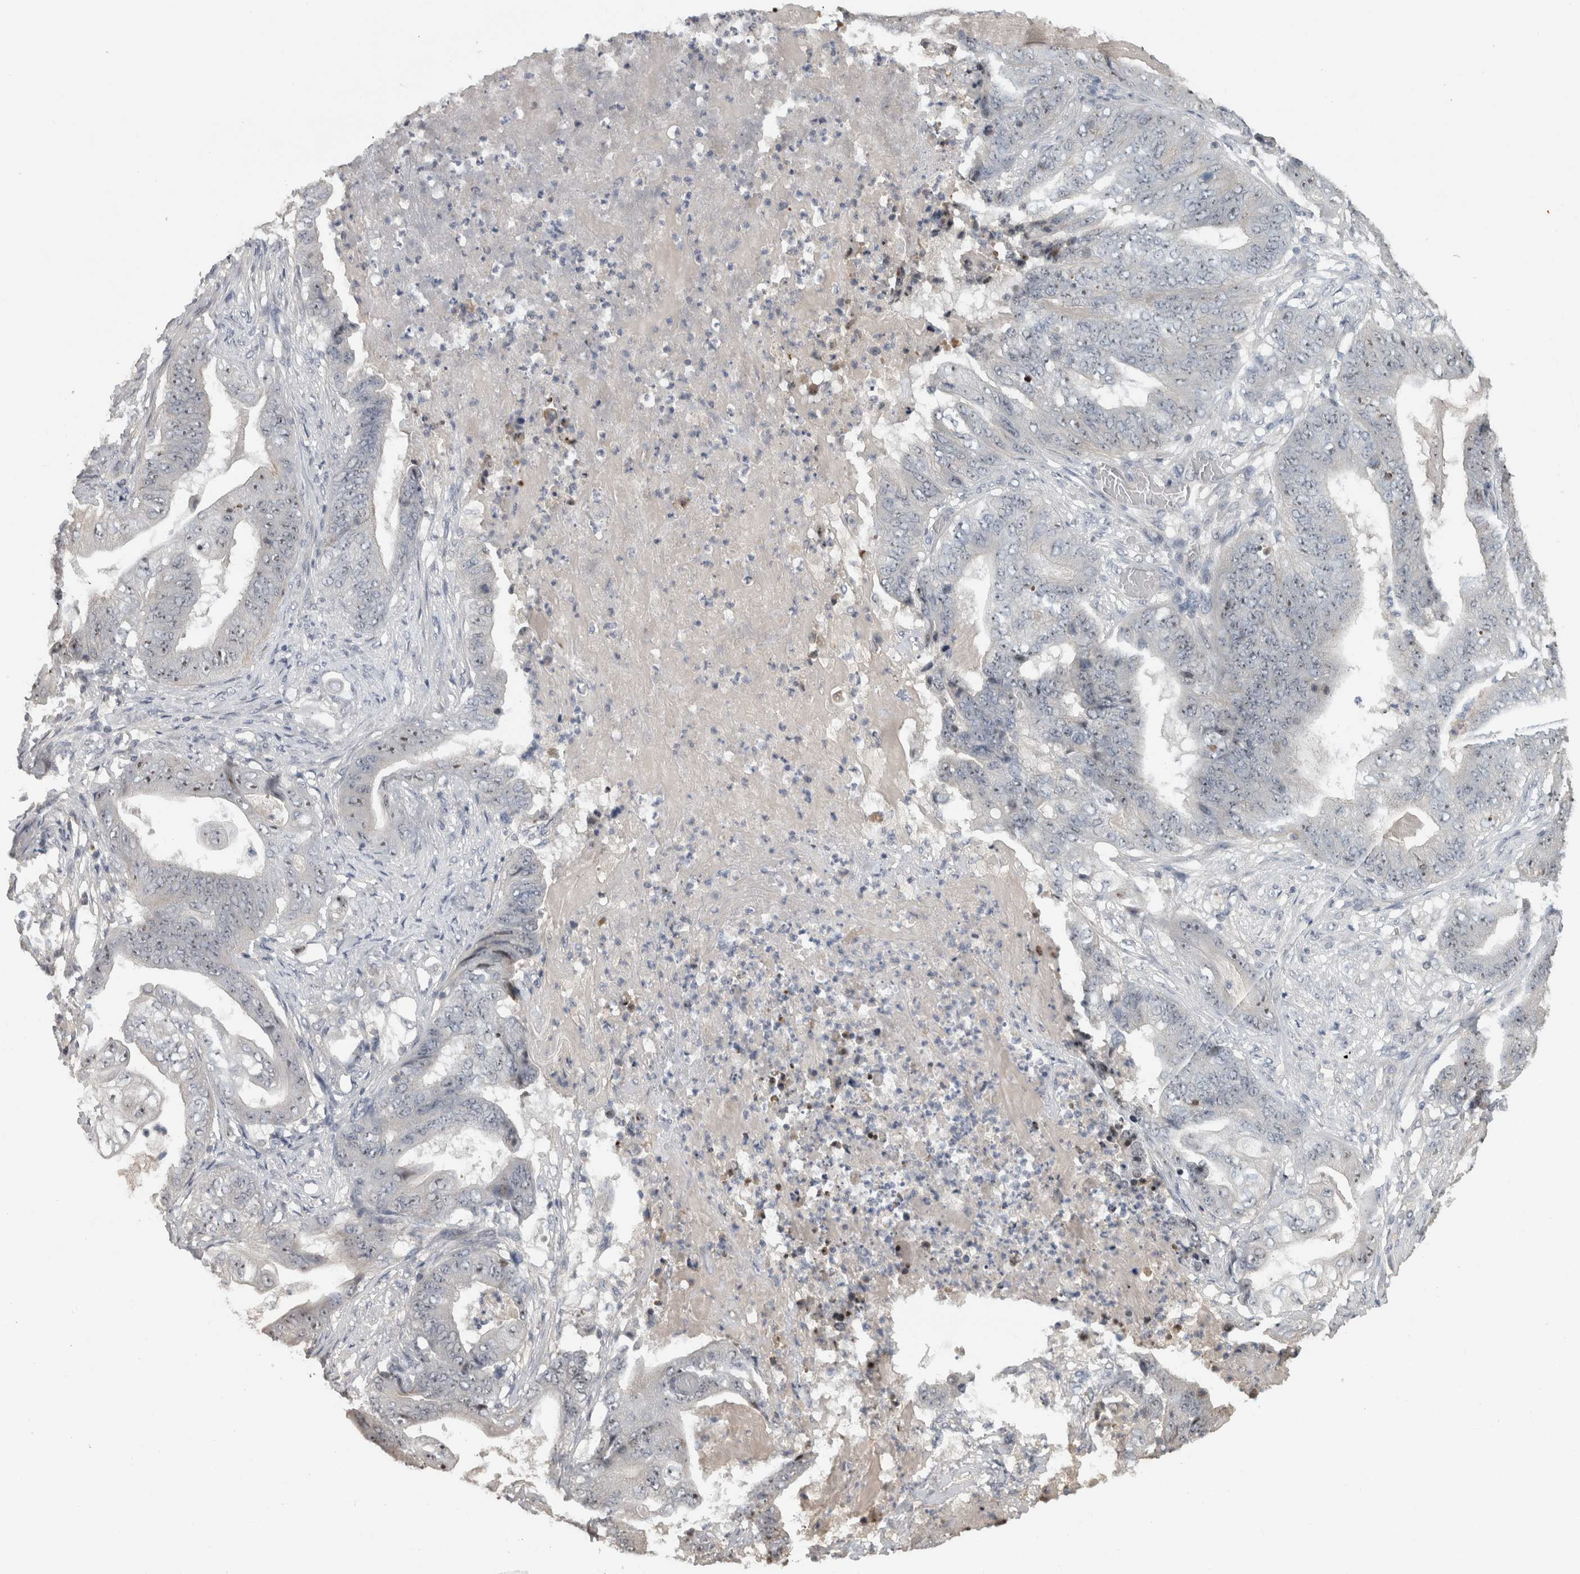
{"staining": {"intensity": "moderate", "quantity": "<25%", "location": "nuclear"}, "tissue": "stomach cancer", "cell_type": "Tumor cells", "image_type": "cancer", "snomed": [{"axis": "morphology", "description": "Adenocarcinoma, NOS"}, {"axis": "topography", "description": "Stomach"}], "caption": "Stomach cancer (adenocarcinoma) stained with immunohistochemistry reveals moderate nuclear expression in approximately <25% of tumor cells. Using DAB (brown) and hematoxylin (blue) stains, captured at high magnification using brightfield microscopy.", "gene": "RBM28", "patient": {"sex": "female", "age": 73}}